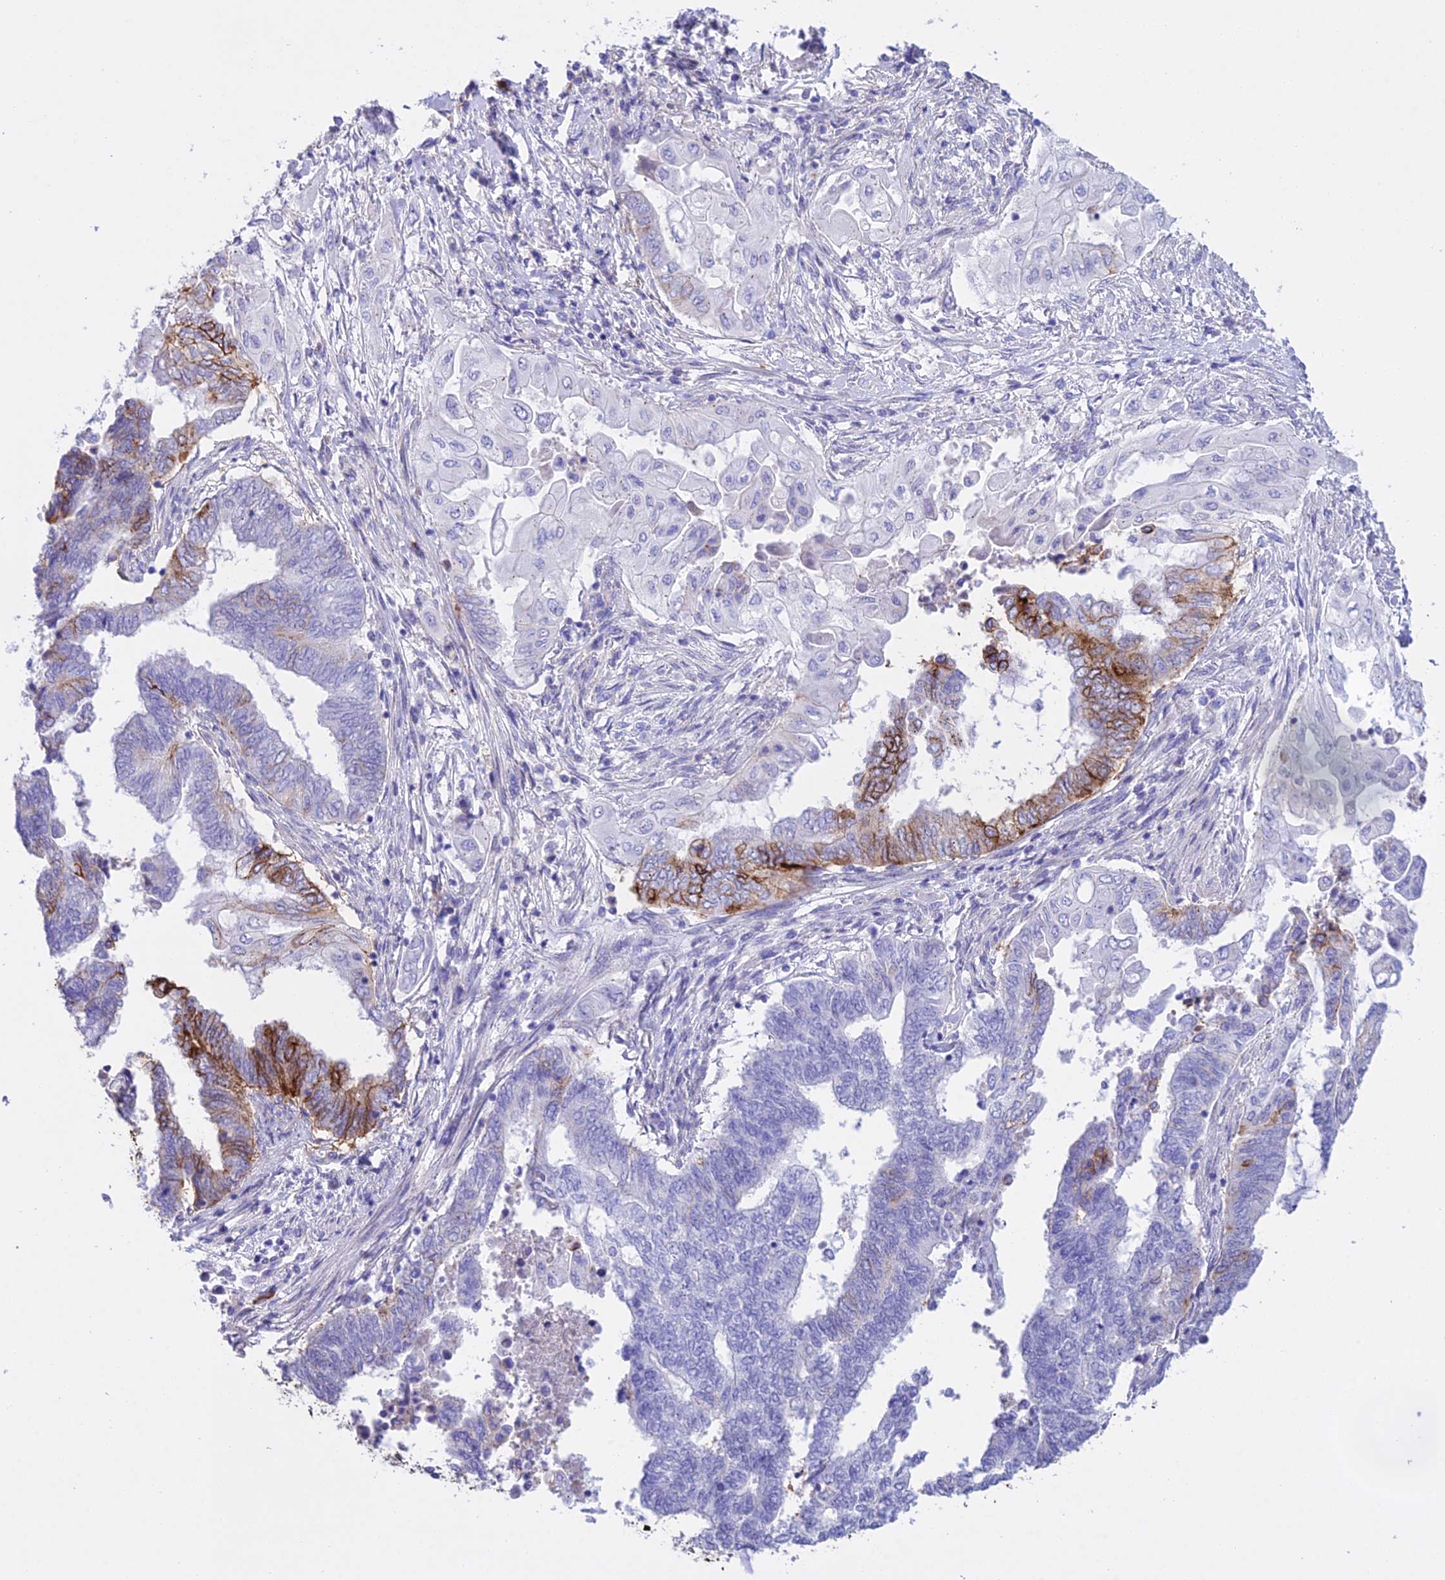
{"staining": {"intensity": "moderate", "quantity": "<25%", "location": "cytoplasmic/membranous"}, "tissue": "endometrial cancer", "cell_type": "Tumor cells", "image_type": "cancer", "snomed": [{"axis": "morphology", "description": "Adenocarcinoma, NOS"}, {"axis": "topography", "description": "Uterus"}, {"axis": "topography", "description": "Endometrium"}], "caption": "Tumor cells demonstrate low levels of moderate cytoplasmic/membranous expression in about <25% of cells in adenocarcinoma (endometrial).", "gene": "OR1Q1", "patient": {"sex": "female", "age": 70}}